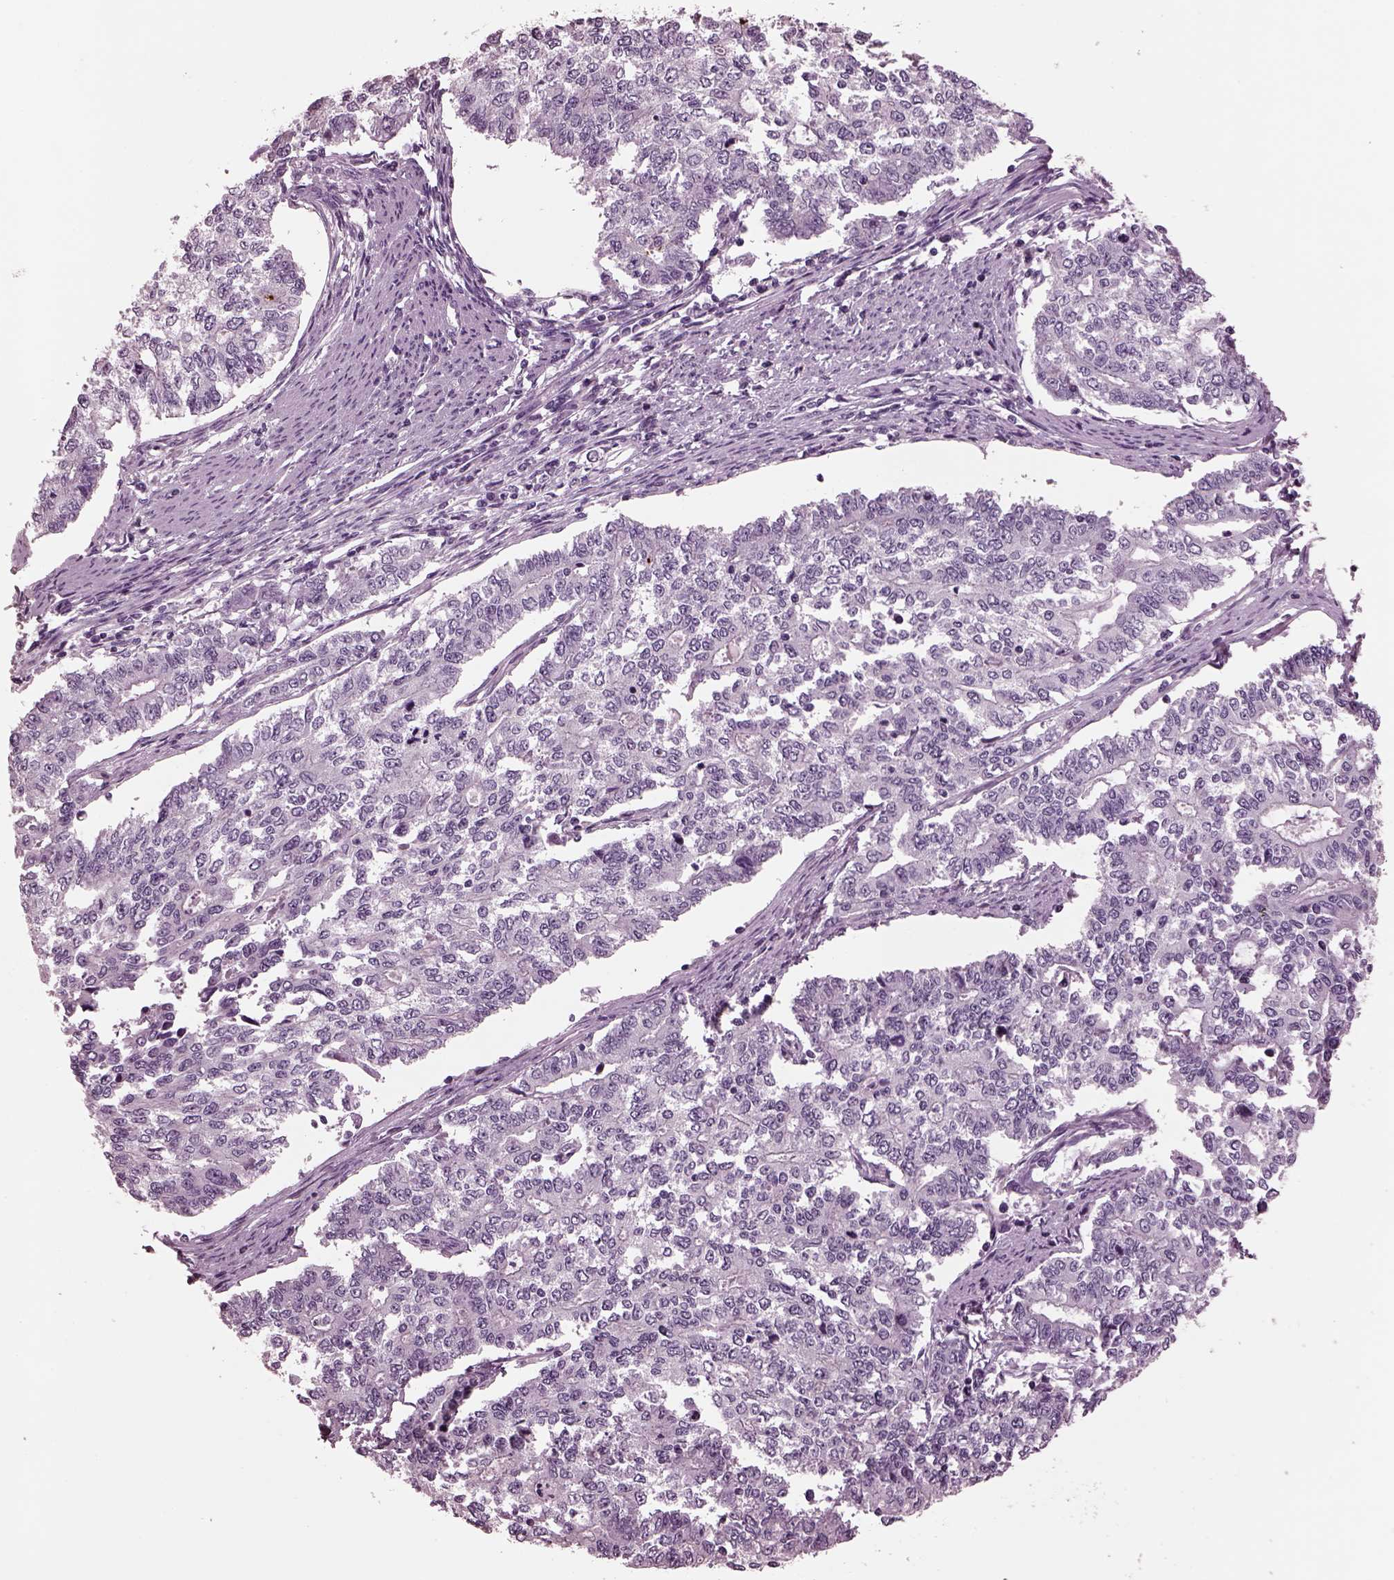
{"staining": {"intensity": "negative", "quantity": "none", "location": "none"}, "tissue": "endometrial cancer", "cell_type": "Tumor cells", "image_type": "cancer", "snomed": [{"axis": "morphology", "description": "Adenocarcinoma, NOS"}, {"axis": "topography", "description": "Uterus"}], "caption": "Protein analysis of endometrial cancer displays no significant positivity in tumor cells. (Brightfield microscopy of DAB (3,3'-diaminobenzidine) immunohistochemistry at high magnification).", "gene": "MIB2", "patient": {"sex": "female", "age": 59}}